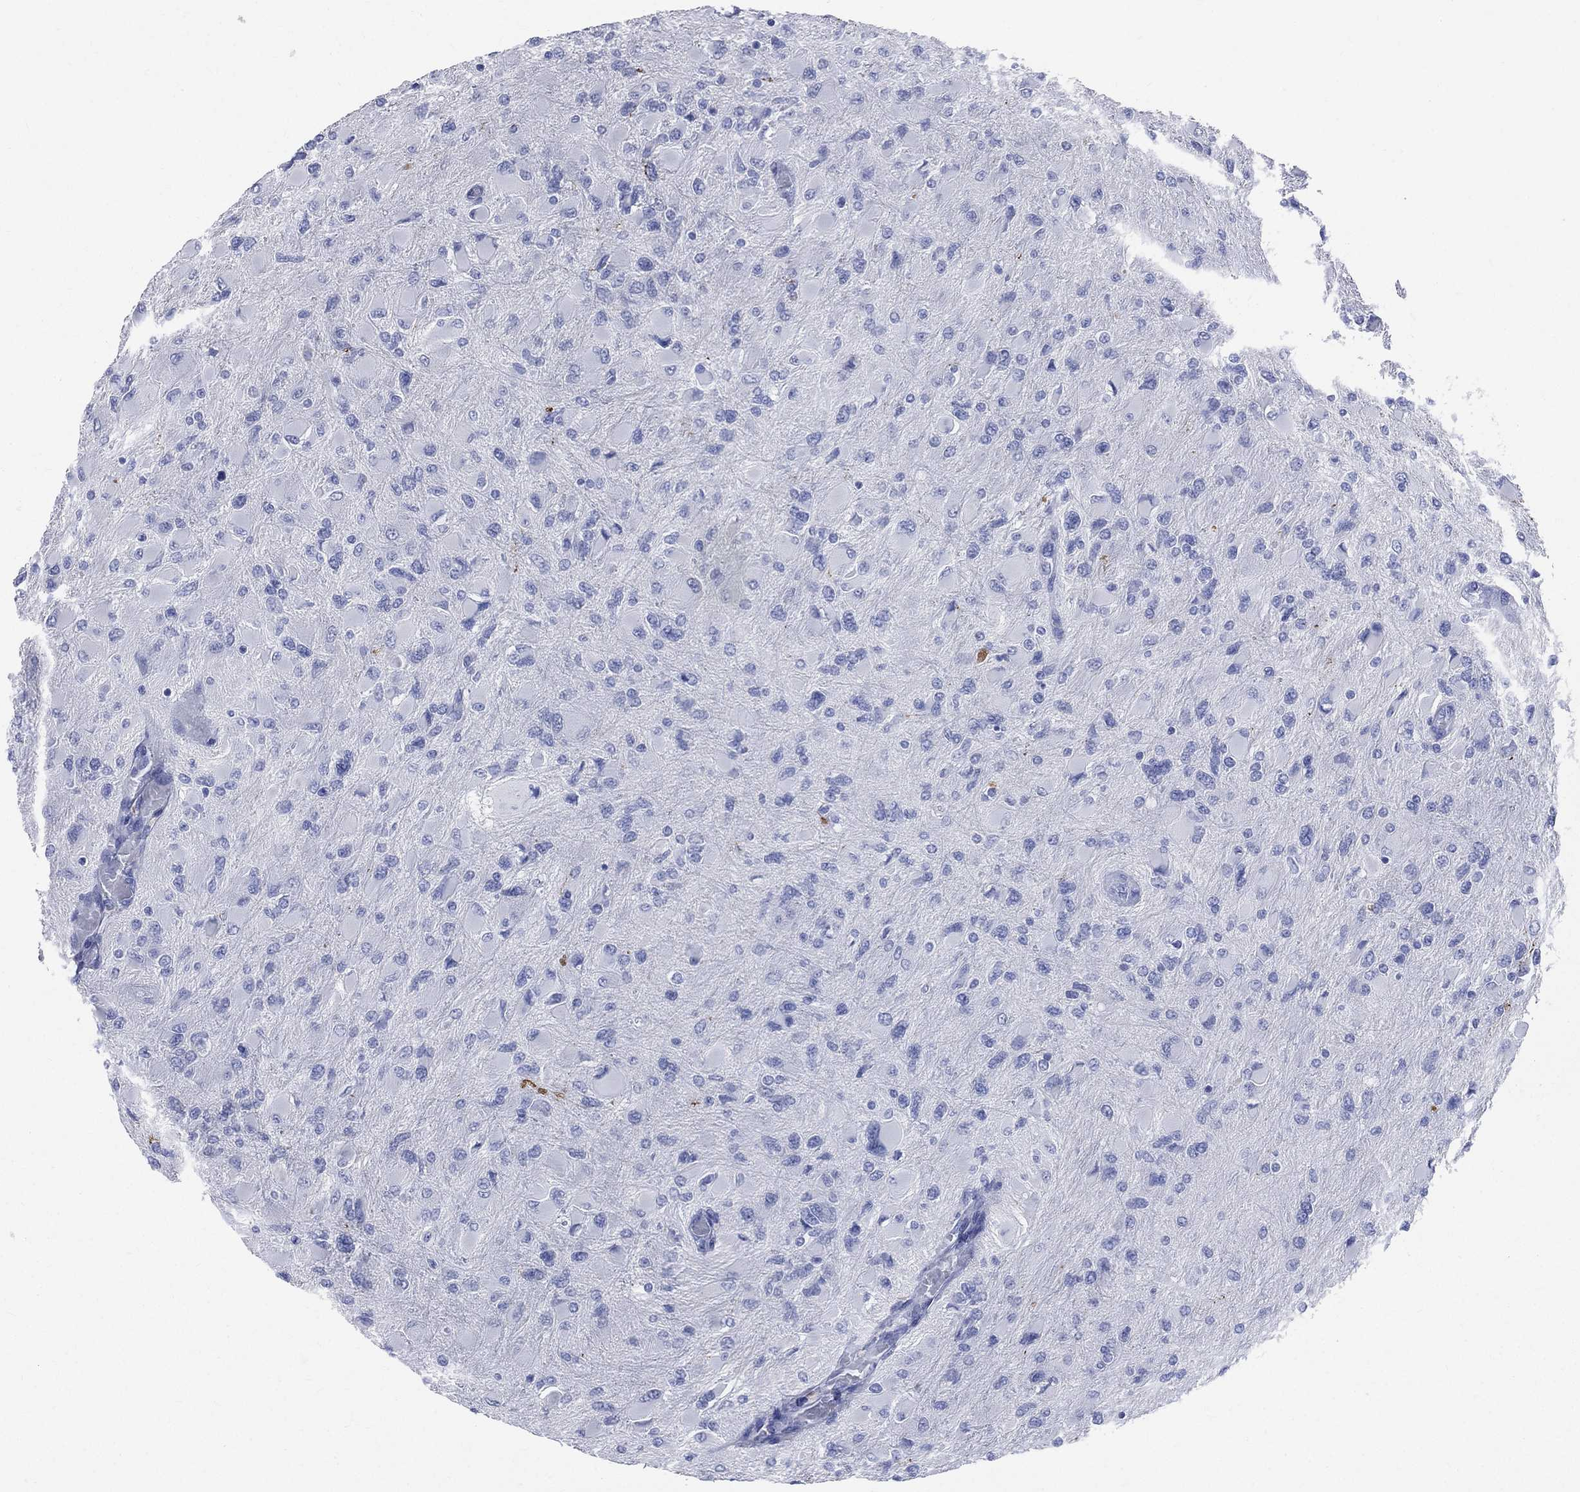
{"staining": {"intensity": "negative", "quantity": "none", "location": "none"}, "tissue": "glioma", "cell_type": "Tumor cells", "image_type": "cancer", "snomed": [{"axis": "morphology", "description": "Glioma, malignant, High grade"}, {"axis": "topography", "description": "Cerebral cortex"}], "caption": "Immunohistochemical staining of human glioma exhibits no significant positivity in tumor cells.", "gene": "SYP", "patient": {"sex": "female", "age": 36}}